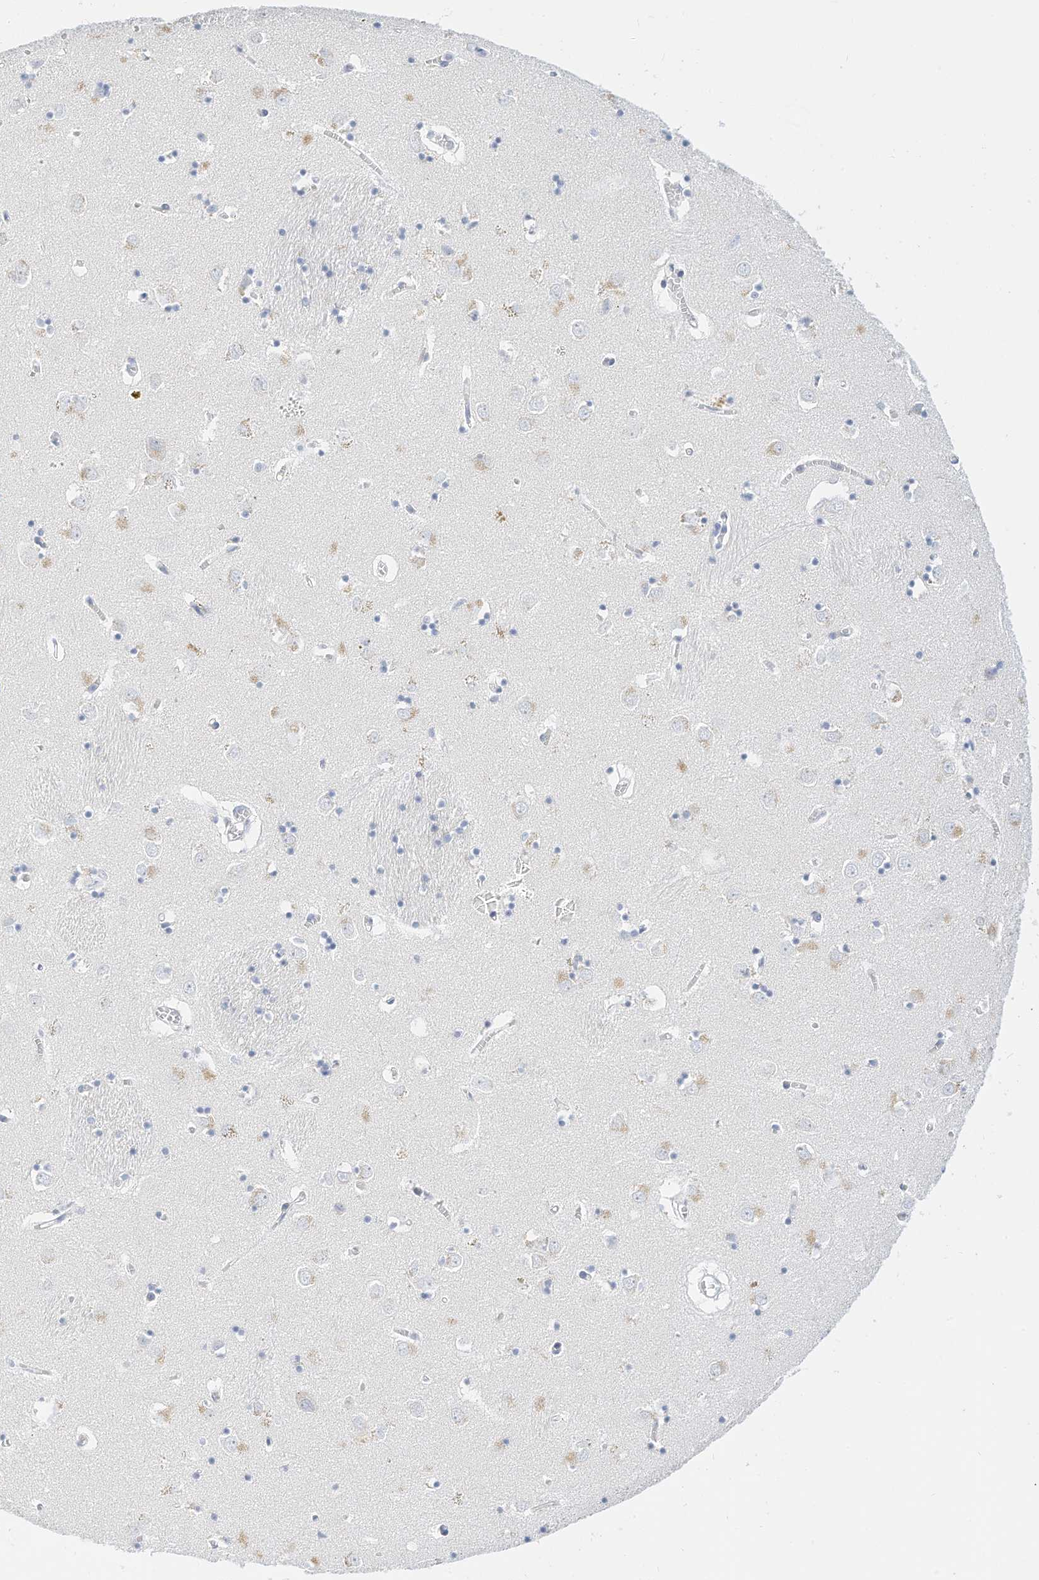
{"staining": {"intensity": "negative", "quantity": "none", "location": "none"}, "tissue": "caudate", "cell_type": "Glial cells", "image_type": "normal", "snomed": [{"axis": "morphology", "description": "Normal tissue, NOS"}, {"axis": "topography", "description": "Lateral ventricle wall"}], "caption": "High magnification brightfield microscopy of benign caudate stained with DAB (3,3'-diaminobenzidine) (brown) and counterstained with hematoxylin (blue): glial cells show no significant positivity. (DAB immunohistochemistry visualized using brightfield microscopy, high magnification).", "gene": "SPOCD1", "patient": {"sex": "male", "age": 70}}